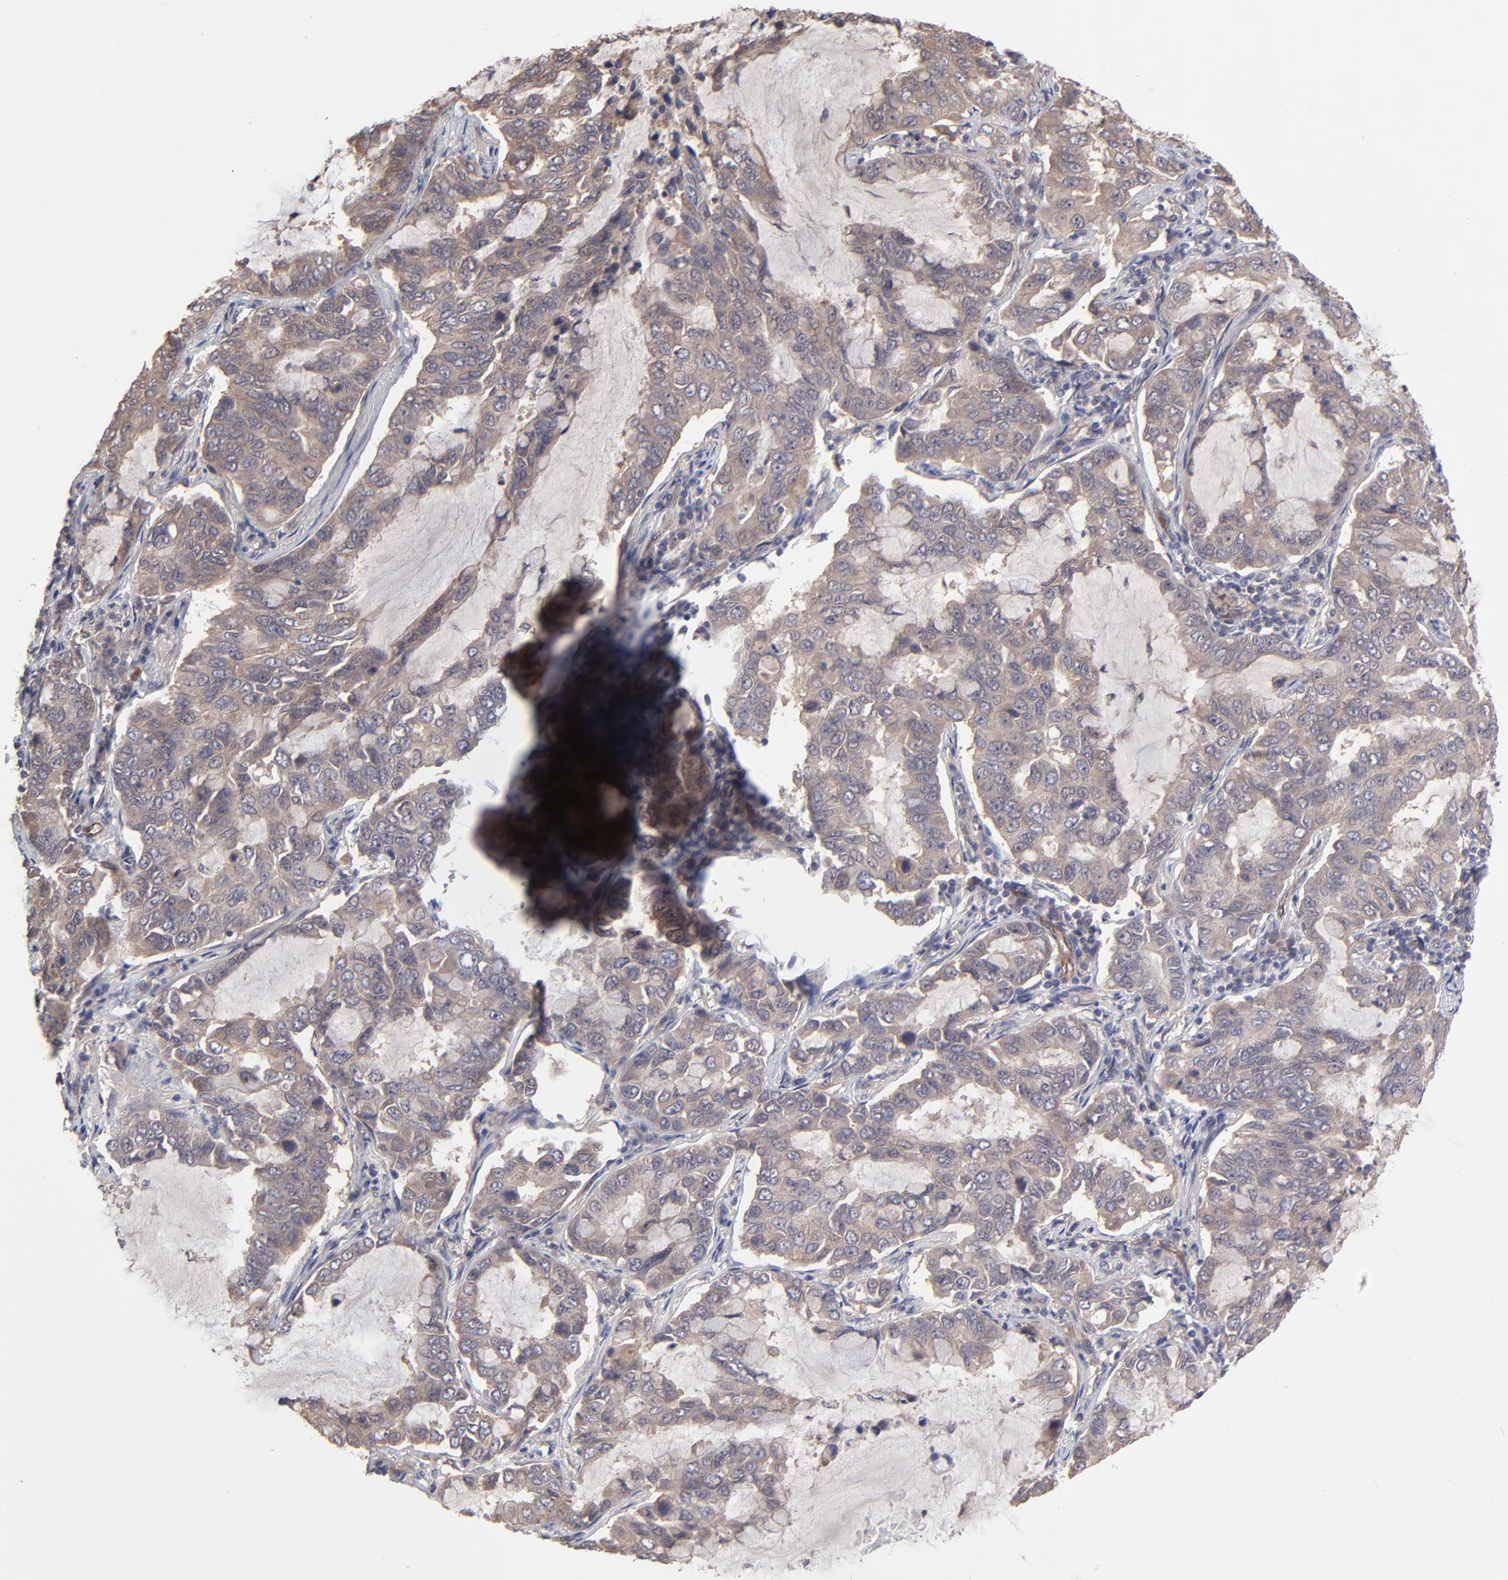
{"staining": {"intensity": "moderate", "quantity": "25%-75%", "location": "cytoplasmic/membranous"}, "tissue": "lung cancer", "cell_type": "Tumor cells", "image_type": "cancer", "snomed": [{"axis": "morphology", "description": "Adenocarcinoma, NOS"}, {"axis": "topography", "description": "Lung"}], "caption": "Moderate cytoplasmic/membranous protein positivity is seen in about 25%-75% of tumor cells in adenocarcinoma (lung).", "gene": "ZNF780B", "patient": {"sex": "male", "age": 64}}